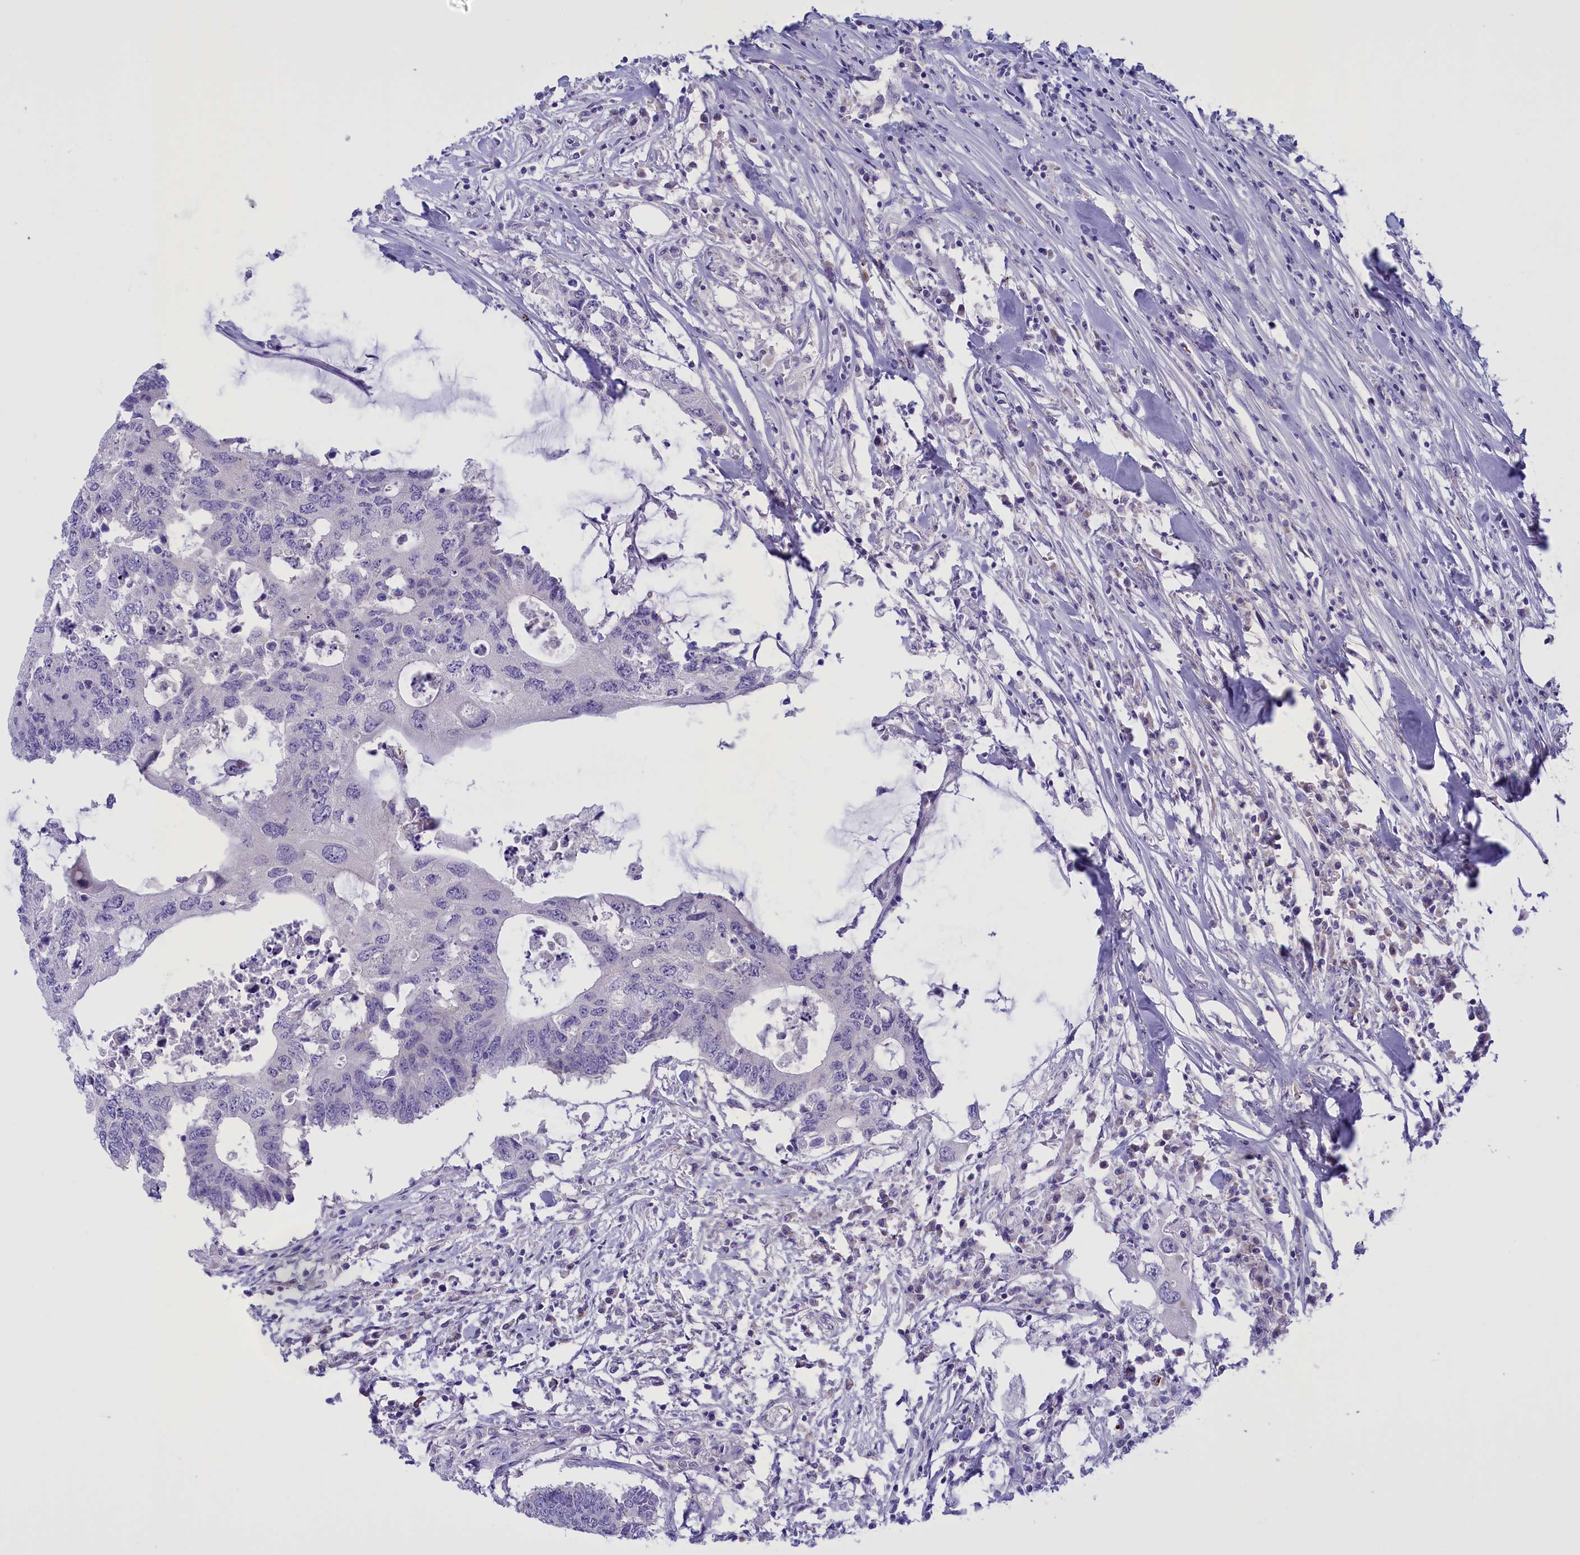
{"staining": {"intensity": "negative", "quantity": "none", "location": "none"}, "tissue": "colorectal cancer", "cell_type": "Tumor cells", "image_type": "cancer", "snomed": [{"axis": "morphology", "description": "Adenocarcinoma, NOS"}, {"axis": "topography", "description": "Colon"}], "caption": "A high-resolution micrograph shows IHC staining of colorectal cancer, which reveals no significant staining in tumor cells.", "gene": "FAM149B1", "patient": {"sex": "male", "age": 71}}